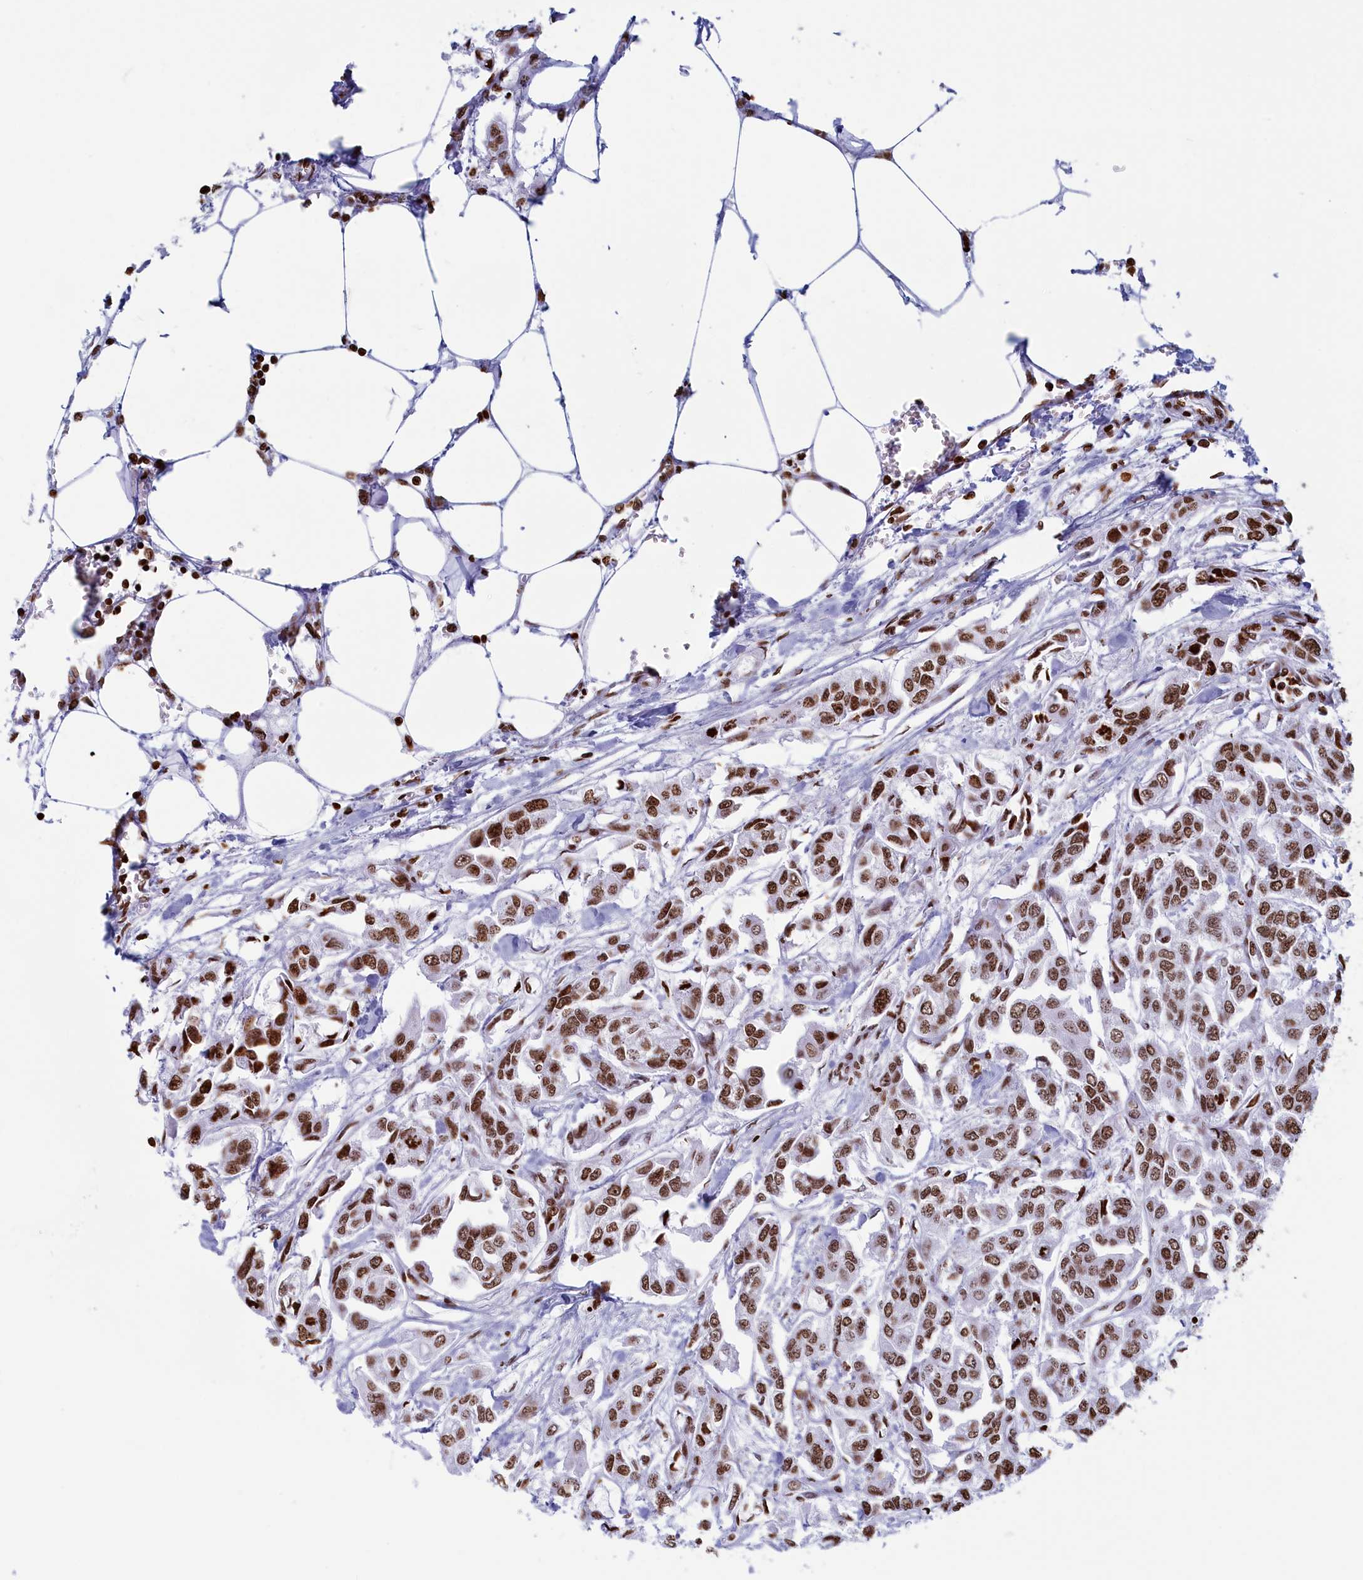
{"staining": {"intensity": "moderate", "quantity": ">75%", "location": "nuclear"}, "tissue": "urothelial cancer", "cell_type": "Tumor cells", "image_type": "cancer", "snomed": [{"axis": "morphology", "description": "Urothelial carcinoma, High grade"}, {"axis": "topography", "description": "Urinary bladder"}], "caption": "Tumor cells display moderate nuclear positivity in approximately >75% of cells in urothelial carcinoma (high-grade). The staining was performed using DAB to visualize the protein expression in brown, while the nuclei were stained in blue with hematoxylin (Magnification: 20x).", "gene": "APOBEC3A", "patient": {"sex": "male", "age": 67}}